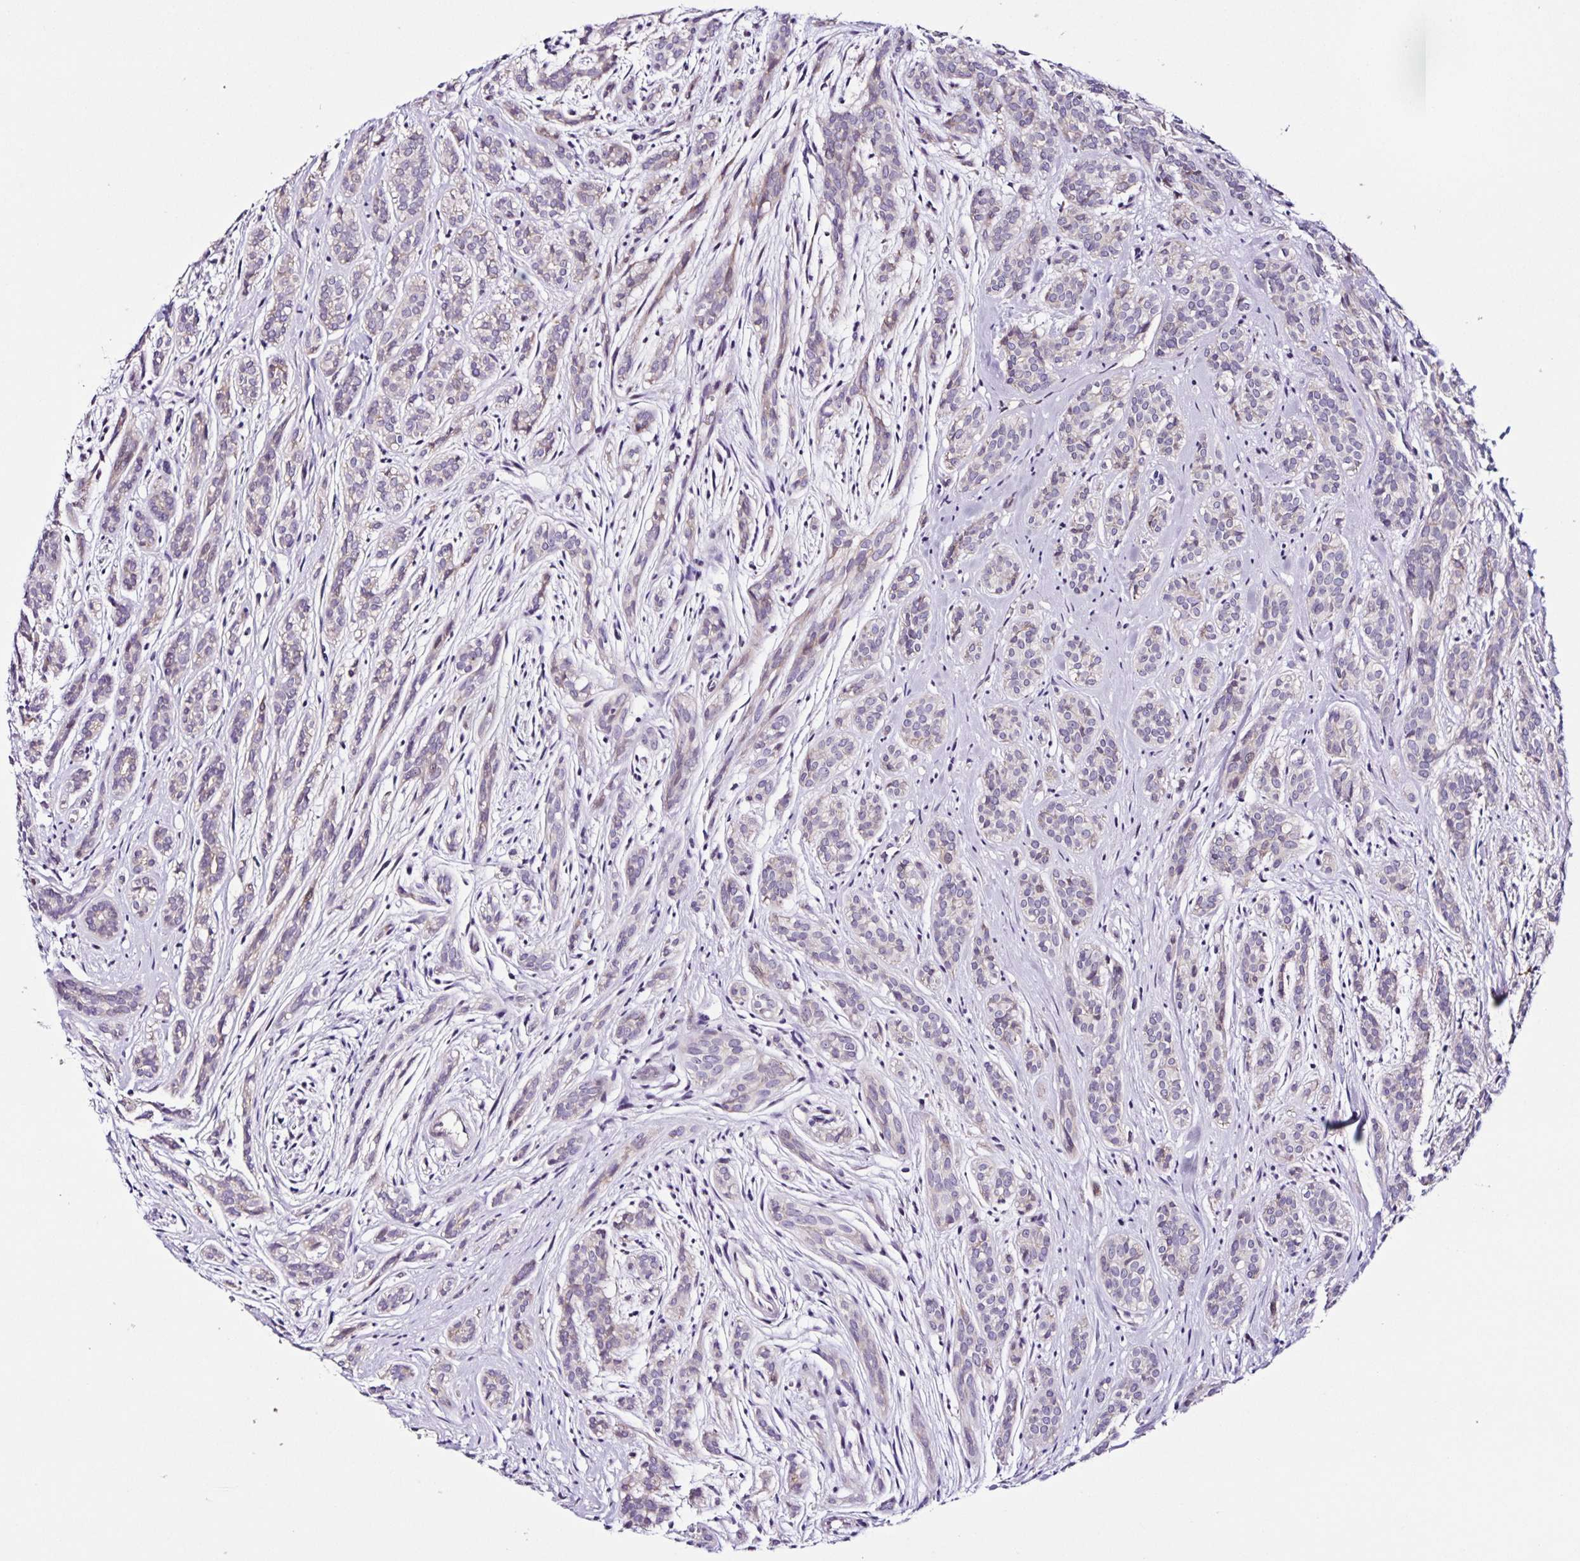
{"staining": {"intensity": "negative", "quantity": "none", "location": "none"}, "tissue": "head and neck cancer", "cell_type": "Tumor cells", "image_type": "cancer", "snomed": [{"axis": "morphology", "description": "Adenocarcinoma, NOS"}, {"axis": "topography", "description": "Head-Neck"}], "caption": "Tumor cells show no significant positivity in head and neck adenocarcinoma.", "gene": "RNFT2", "patient": {"sex": "female", "age": 57}}